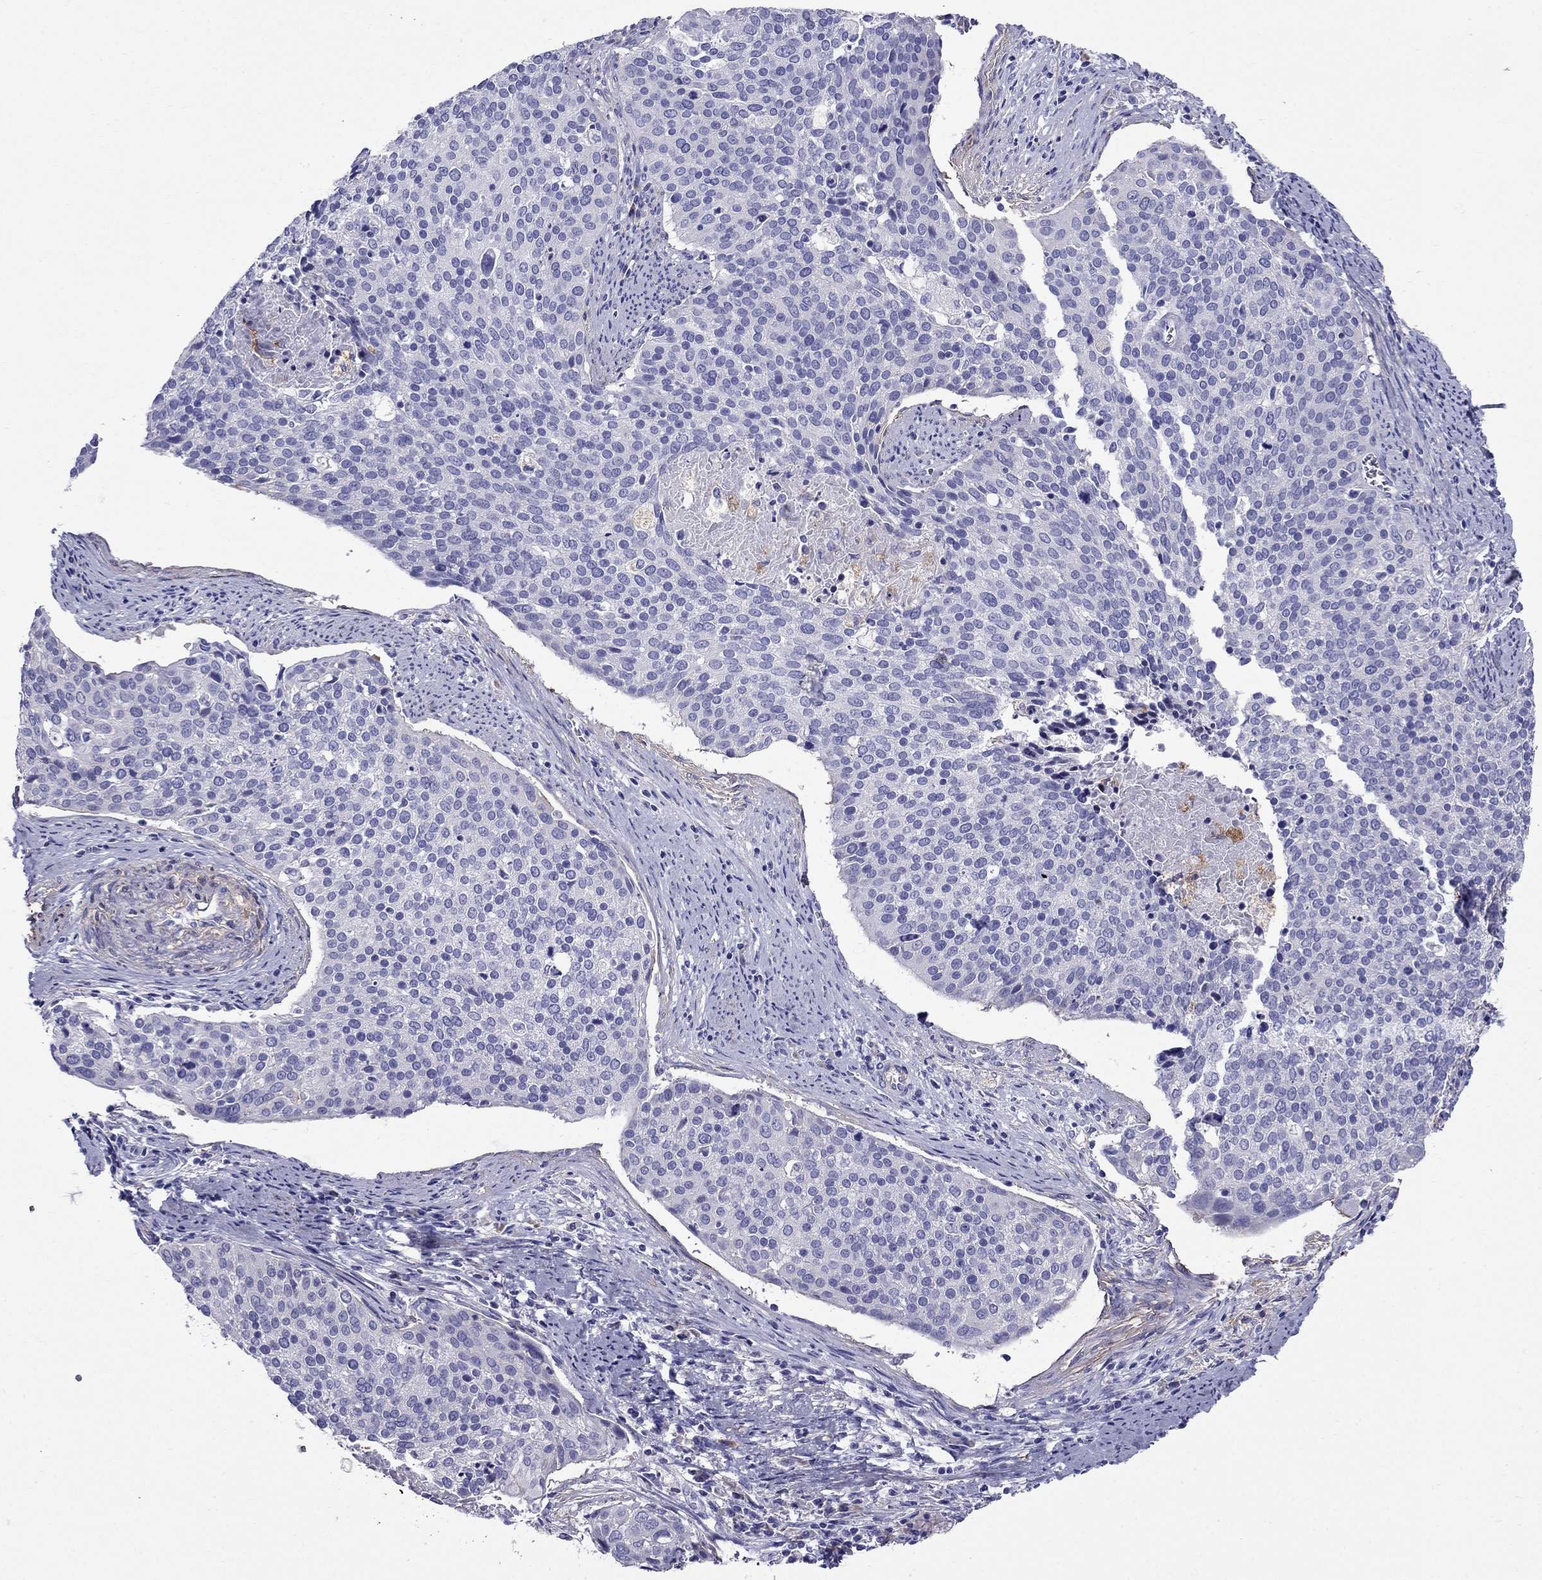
{"staining": {"intensity": "negative", "quantity": "none", "location": "none"}, "tissue": "cervical cancer", "cell_type": "Tumor cells", "image_type": "cancer", "snomed": [{"axis": "morphology", "description": "Squamous cell carcinoma, NOS"}, {"axis": "topography", "description": "Cervix"}], "caption": "This is a image of IHC staining of cervical squamous cell carcinoma, which shows no staining in tumor cells.", "gene": "GPR50", "patient": {"sex": "female", "age": 39}}